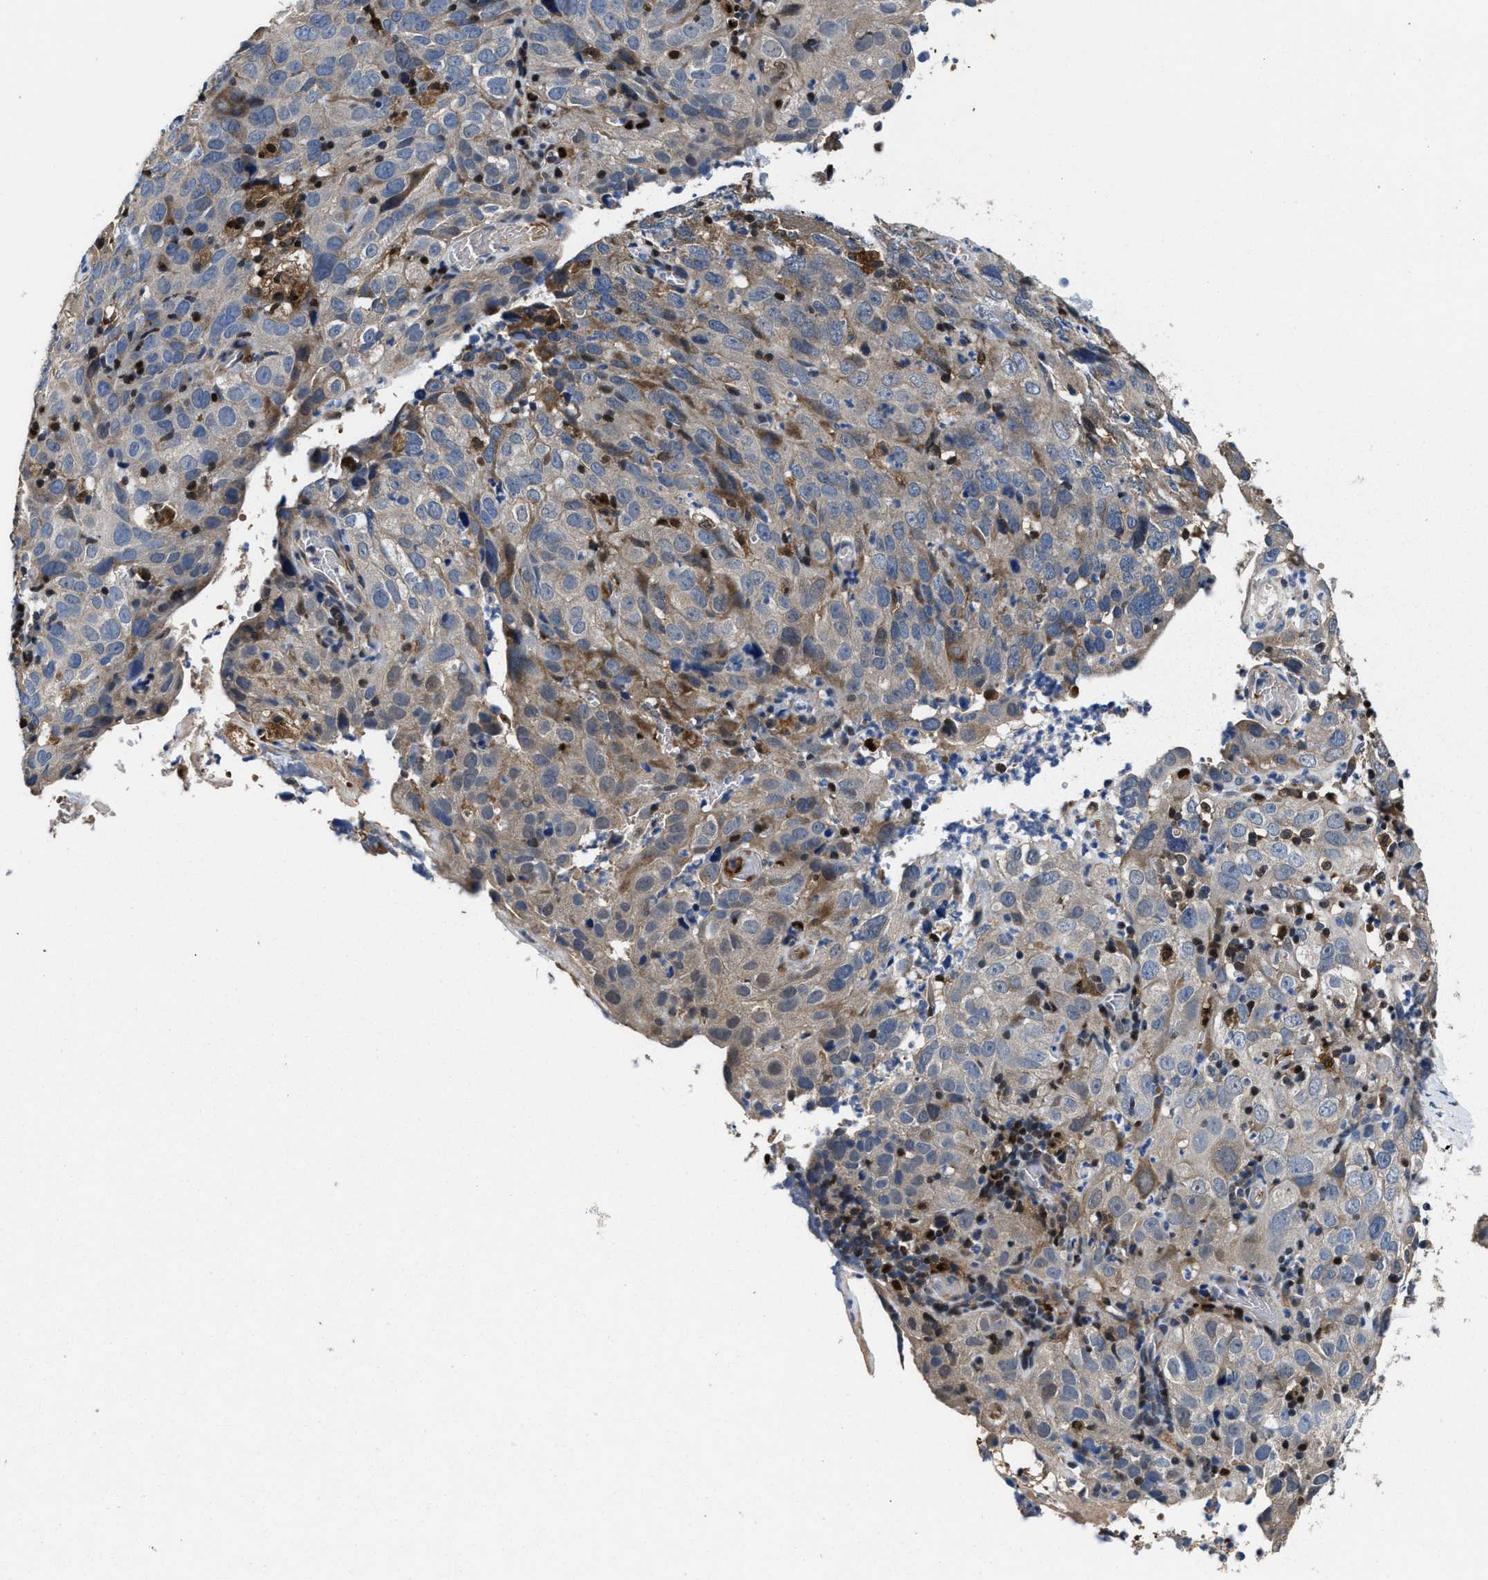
{"staining": {"intensity": "weak", "quantity": "<25%", "location": "cytoplasmic/membranous"}, "tissue": "cervical cancer", "cell_type": "Tumor cells", "image_type": "cancer", "snomed": [{"axis": "morphology", "description": "Squamous cell carcinoma, NOS"}, {"axis": "topography", "description": "Cervix"}], "caption": "Immunohistochemistry (IHC) of squamous cell carcinoma (cervical) reveals no positivity in tumor cells.", "gene": "RGS10", "patient": {"sex": "female", "age": 32}}